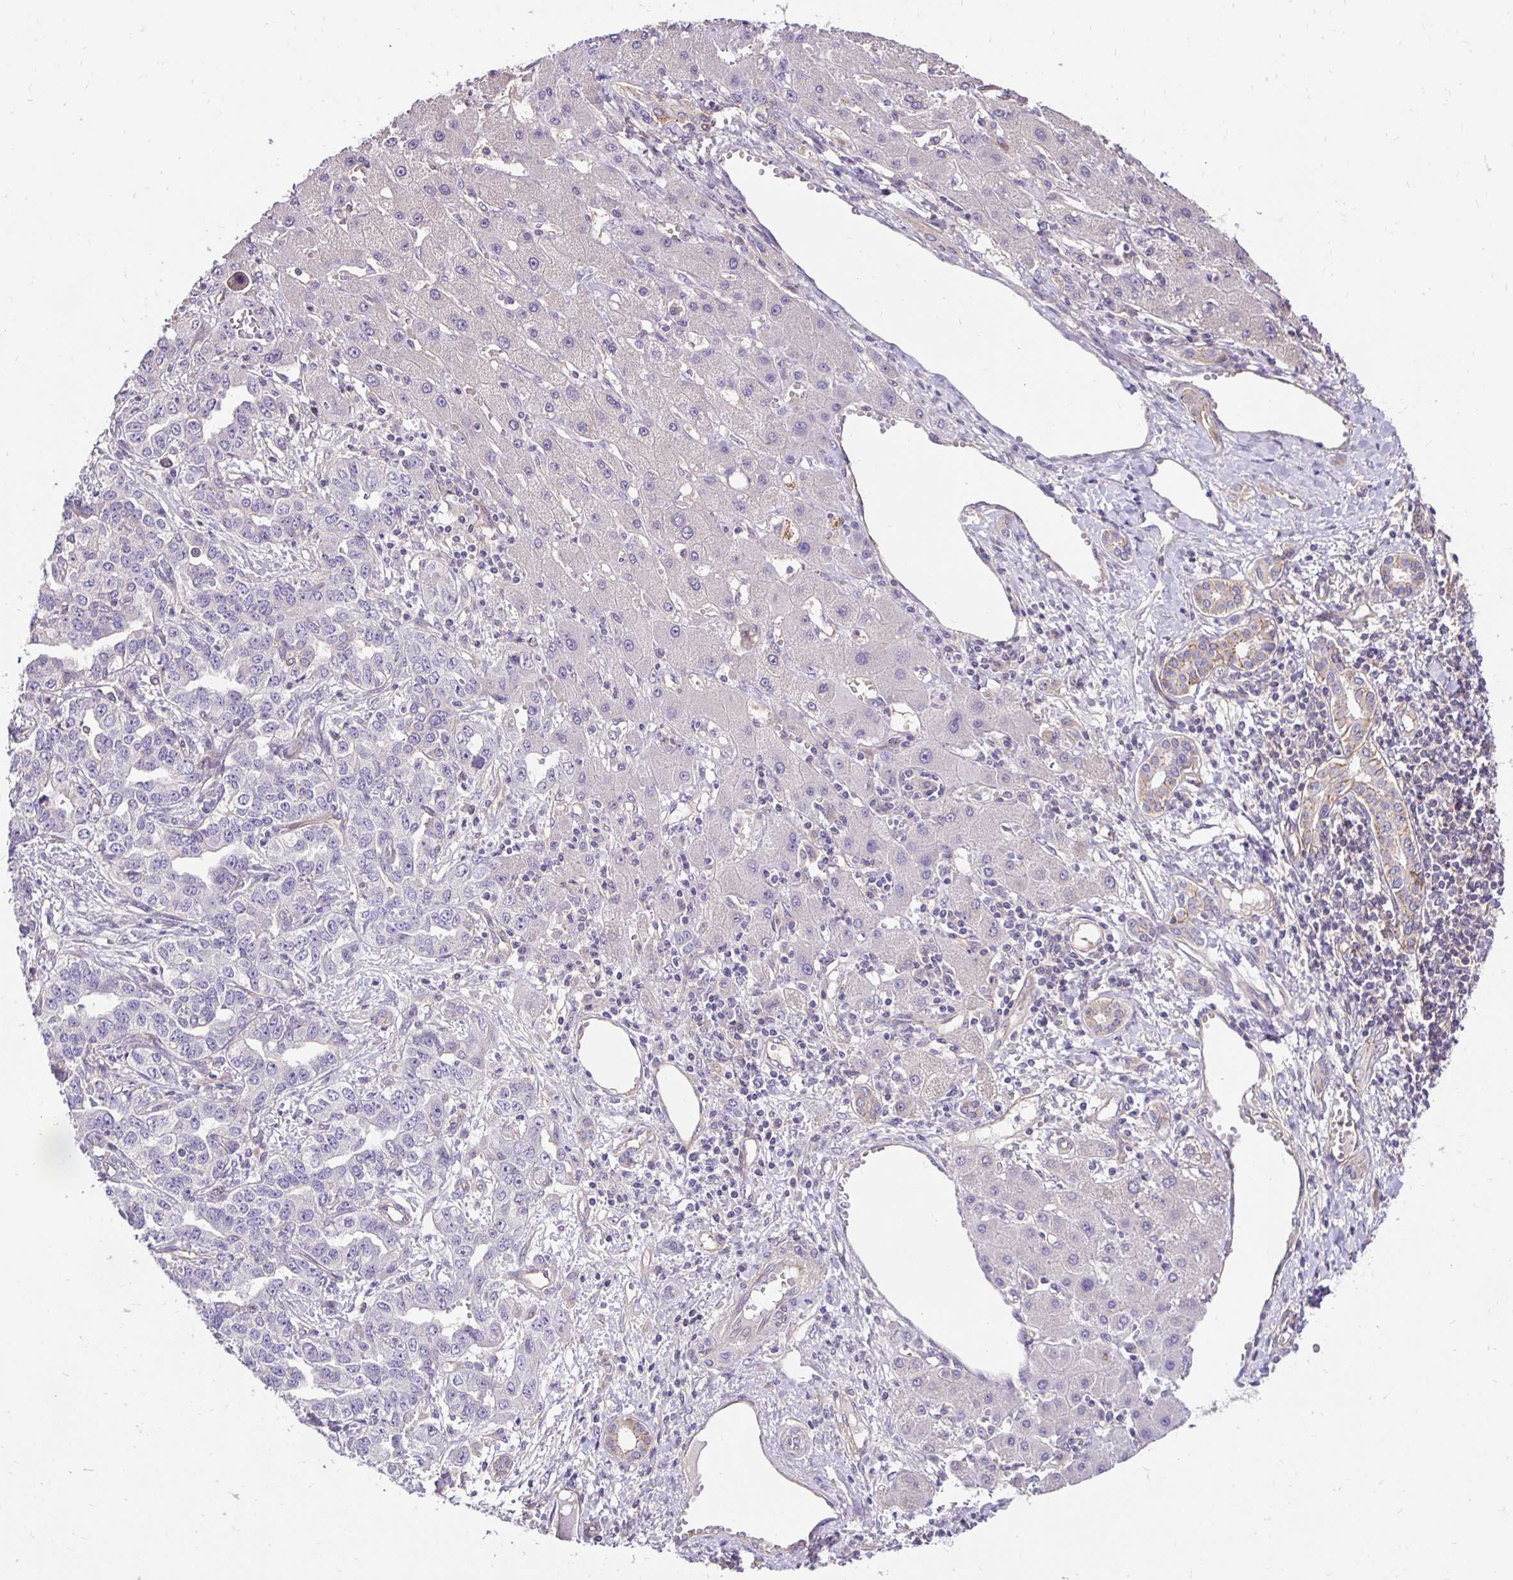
{"staining": {"intensity": "negative", "quantity": "none", "location": "none"}, "tissue": "liver cancer", "cell_type": "Tumor cells", "image_type": "cancer", "snomed": [{"axis": "morphology", "description": "Cholangiocarcinoma"}, {"axis": "topography", "description": "Liver"}], "caption": "An image of liver cancer (cholangiocarcinoma) stained for a protein reveals no brown staining in tumor cells.", "gene": "SLC9A1", "patient": {"sex": "male", "age": 59}}